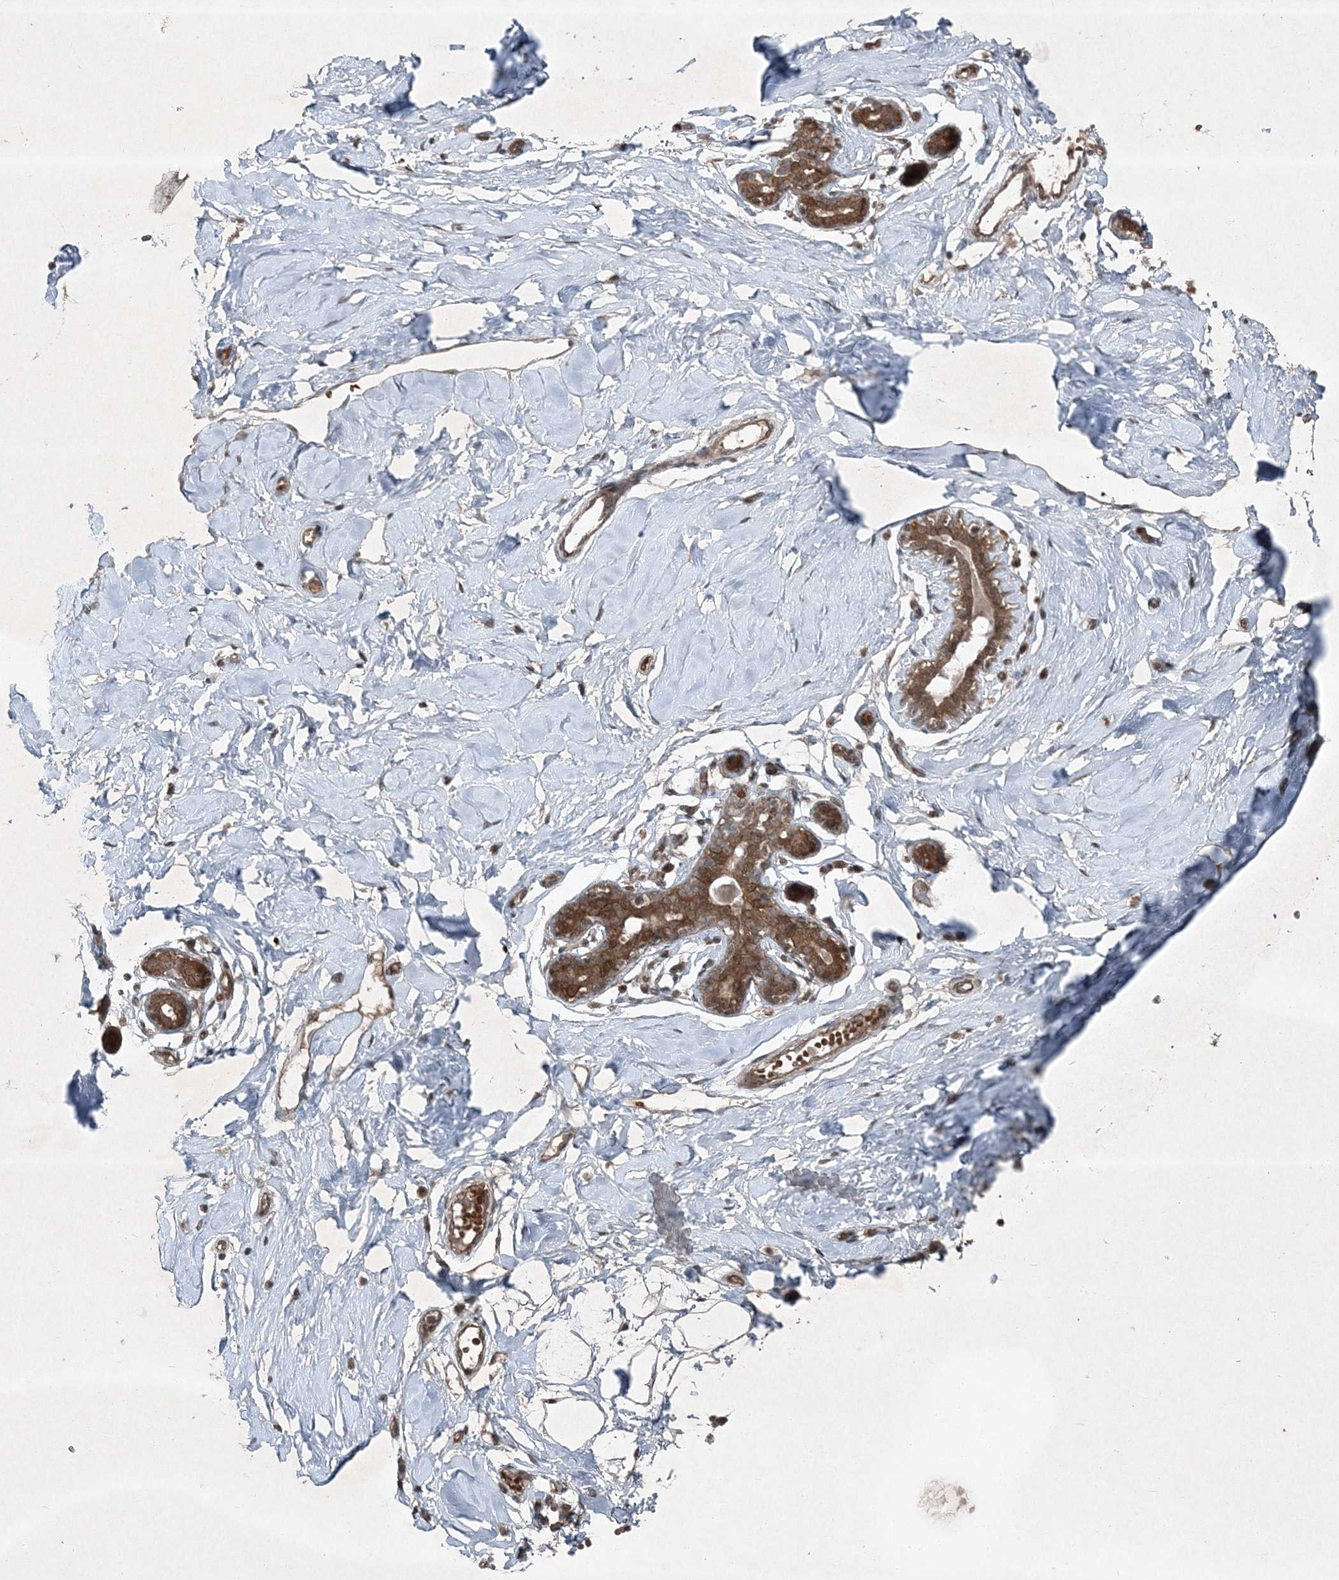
{"staining": {"intensity": "weak", "quantity": ">75%", "location": "cytoplasmic/membranous,nuclear"}, "tissue": "breast", "cell_type": "Adipocytes", "image_type": "normal", "snomed": [{"axis": "morphology", "description": "Normal tissue, NOS"}, {"axis": "morphology", "description": "Adenoma, NOS"}, {"axis": "topography", "description": "Breast"}], "caption": "Immunohistochemistry histopathology image of unremarkable breast: human breast stained using immunohistochemistry displays low levels of weak protein expression localized specifically in the cytoplasmic/membranous,nuclear of adipocytes, appearing as a cytoplasmic/membranous,nuclear brown color.", "gene": "FBXL17", "patient": {"sex": "female", "age": 23}}